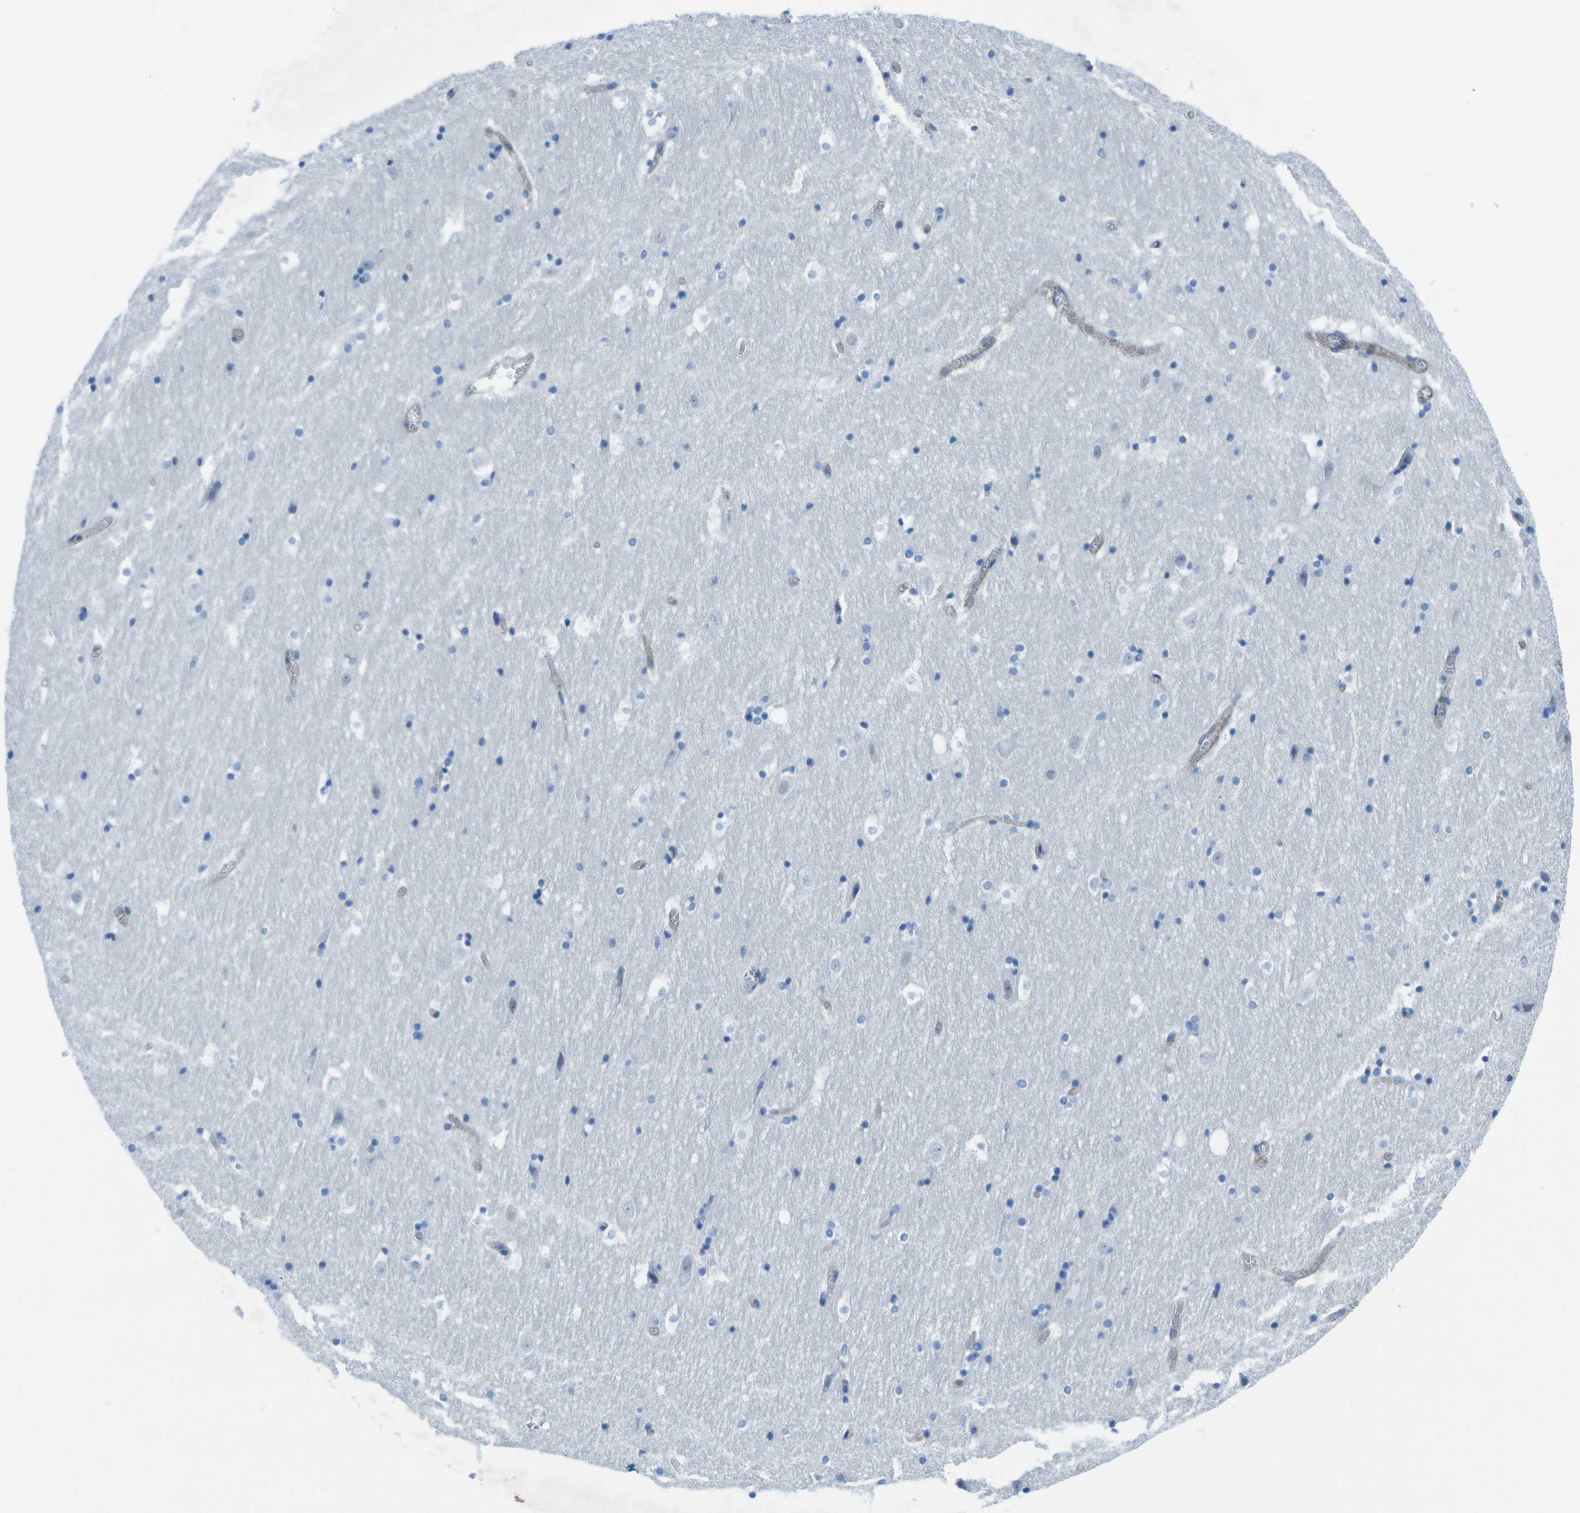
{"staining": {"intensity": "negative", "quantity": "none", "location": "none"}, "tissue": "hippocampus", "cell_type": "Glial cells", "image_type": "normal", "snomed": [{"axis": "morphology", "description": "Normal tissue, NOS"}, {"axis": "topography", "description": "Hippocampus"}], "caption": "Immunohistochemistry (IHC) of normal hippocampus demonstrates no staining in glial cells. (DAB IHC visualized using brightfield microscopy, high magnification).", "gene": "SORBS3", "patient": {"sex": "male", "age": 45}}